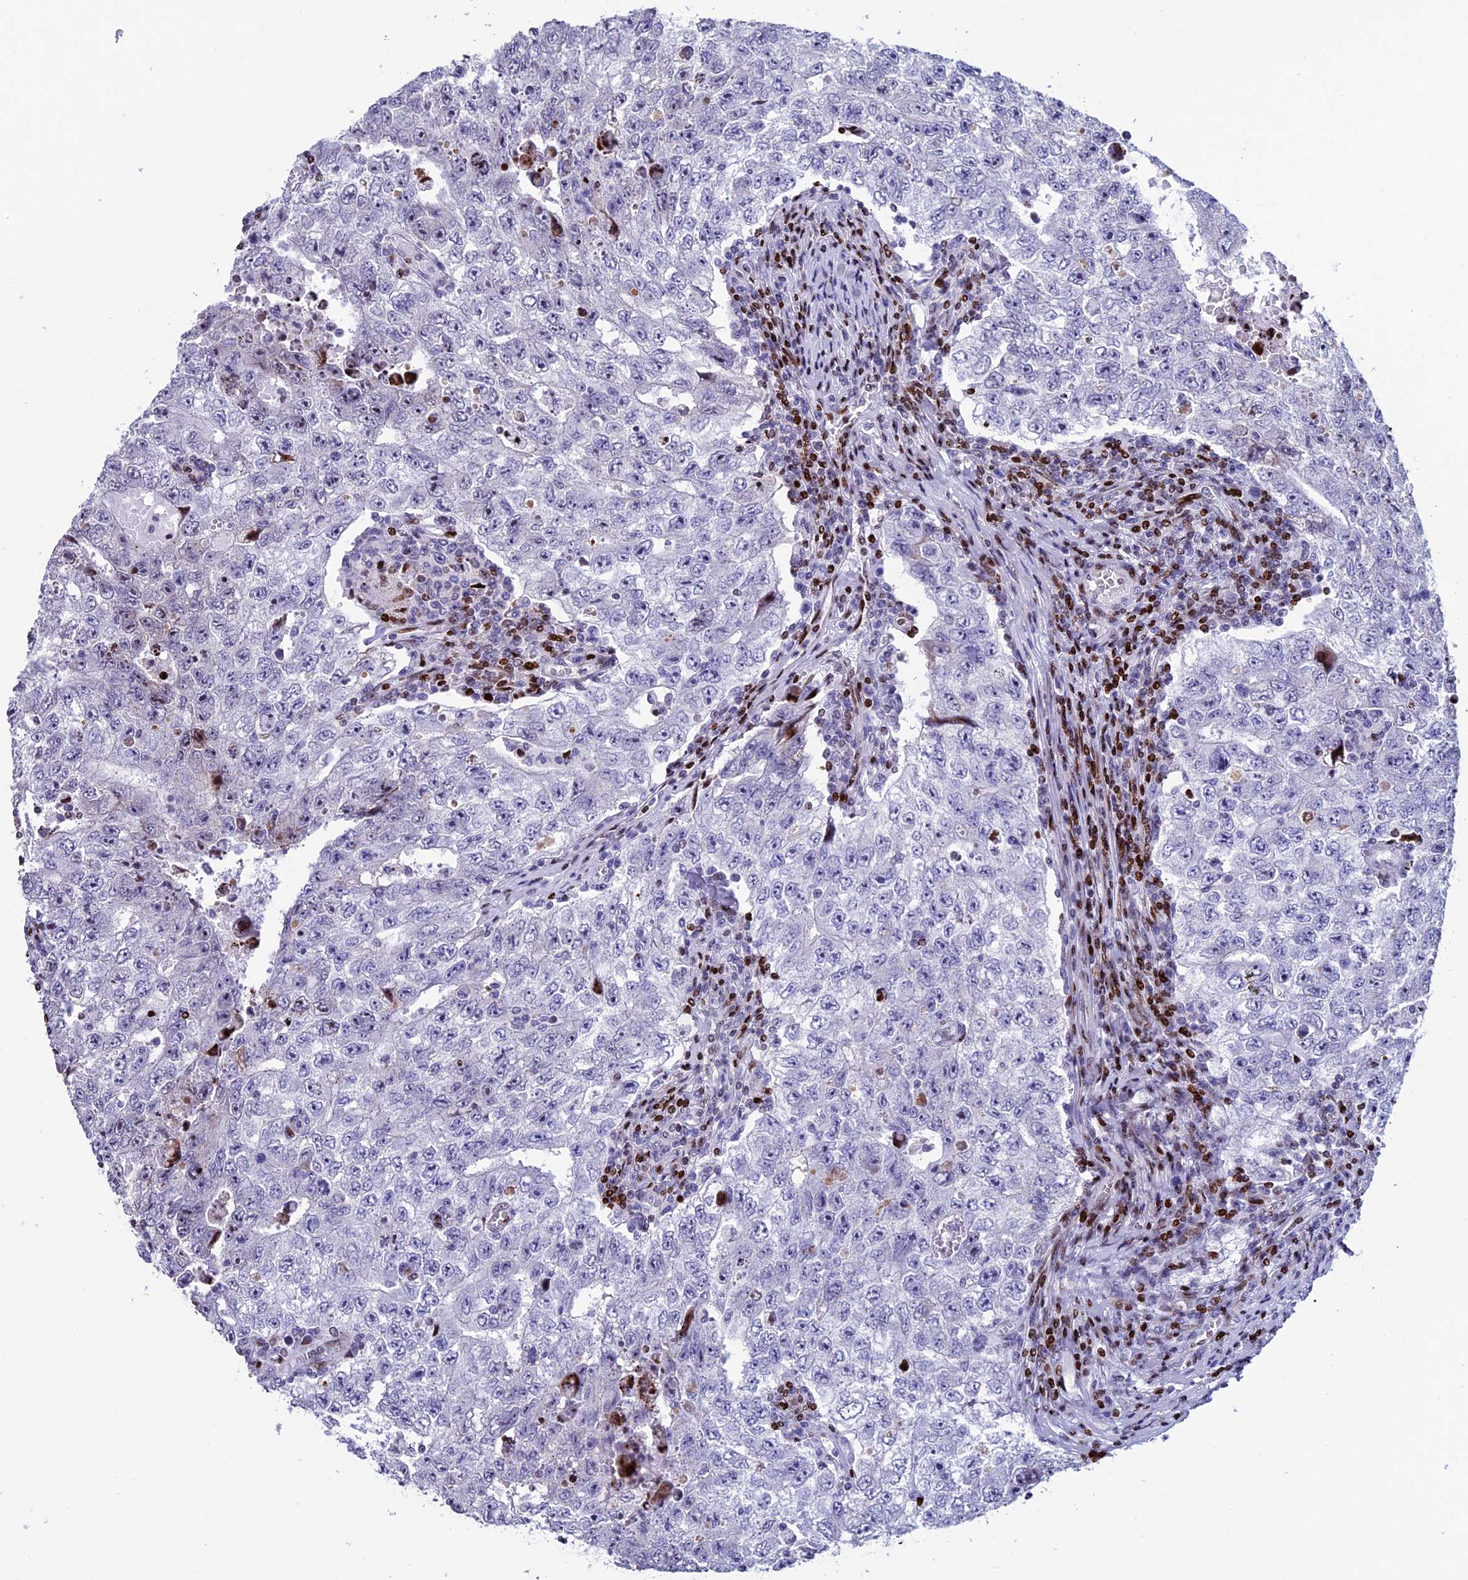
{"staining": {"intensity": "negative", "quantity": "none", "location": "none"}, "tissue": "testis cancer", "cell_type": "Tumor cells", "image_type": "cancer", "snomed": [{"axis": "morphology", "description": "Carcinoma, Embryonal, NOS"}, {"axis": "topography", "description": "Testis"}], "caption": "Protein analysis of embryonal carcinoma (testis) shows no significant staining in tumor cells.", "gene": "BTBD3", "patient": {"sex": "male", "age": 17}}